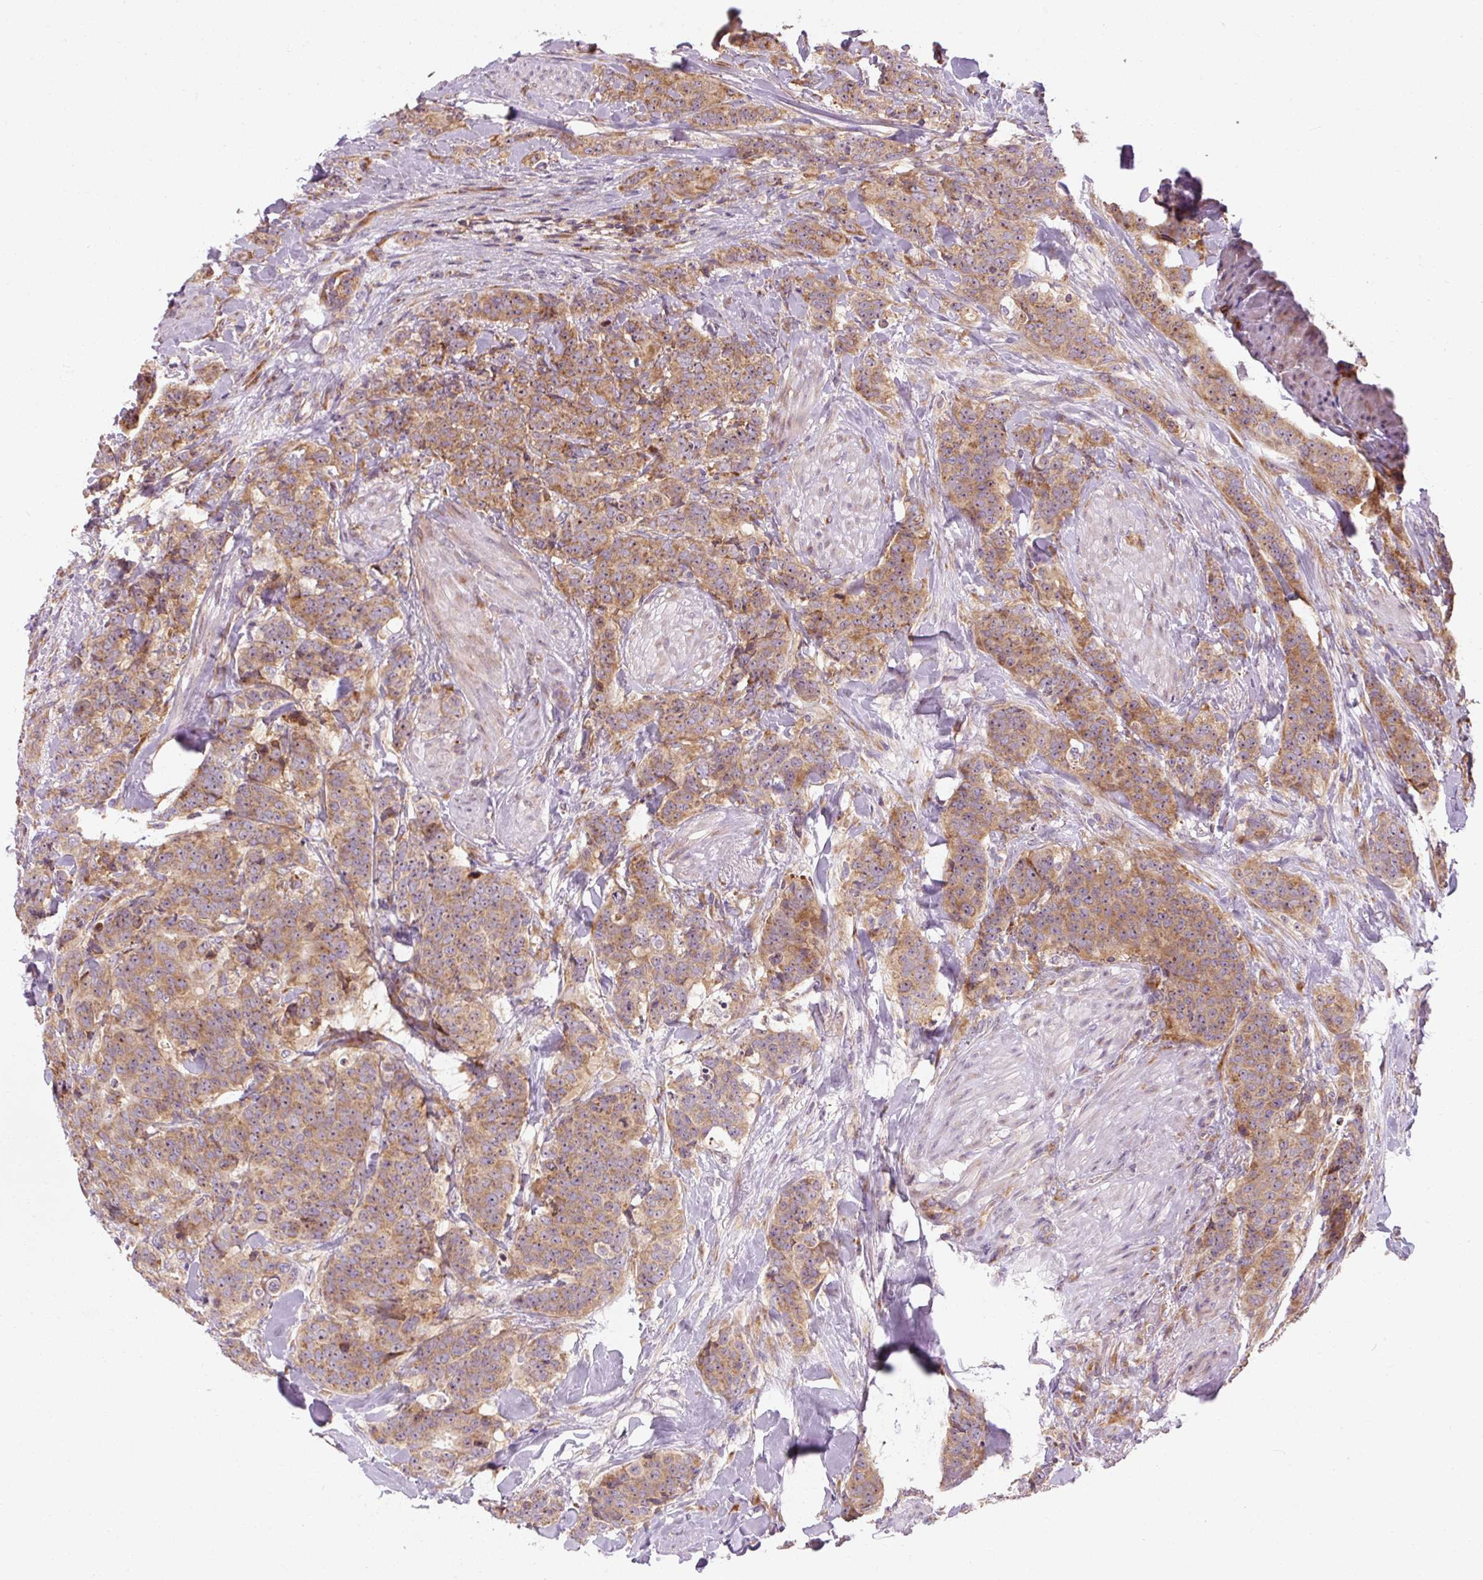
{"staining": {"intensity": "moderate", "quantity": ">75%", "location": "cytoplasmic/membranous"}, "tissue": "breast cancer", "cell_type": "Tumor cells", "image_type": "cancer", "snomed": [{"axis": "morphology", "description": "Duct carcinoma"}, {"axis": "topography", "description": "Breast"}], "caption": "Human breast cancer stained with a brown dye demonstrates moderate cytoplasmic/membranous positive positivity in about >75% of tumor cells.", "gene": "PRSS48", "patient": {"sex": "female", "age": 40}}